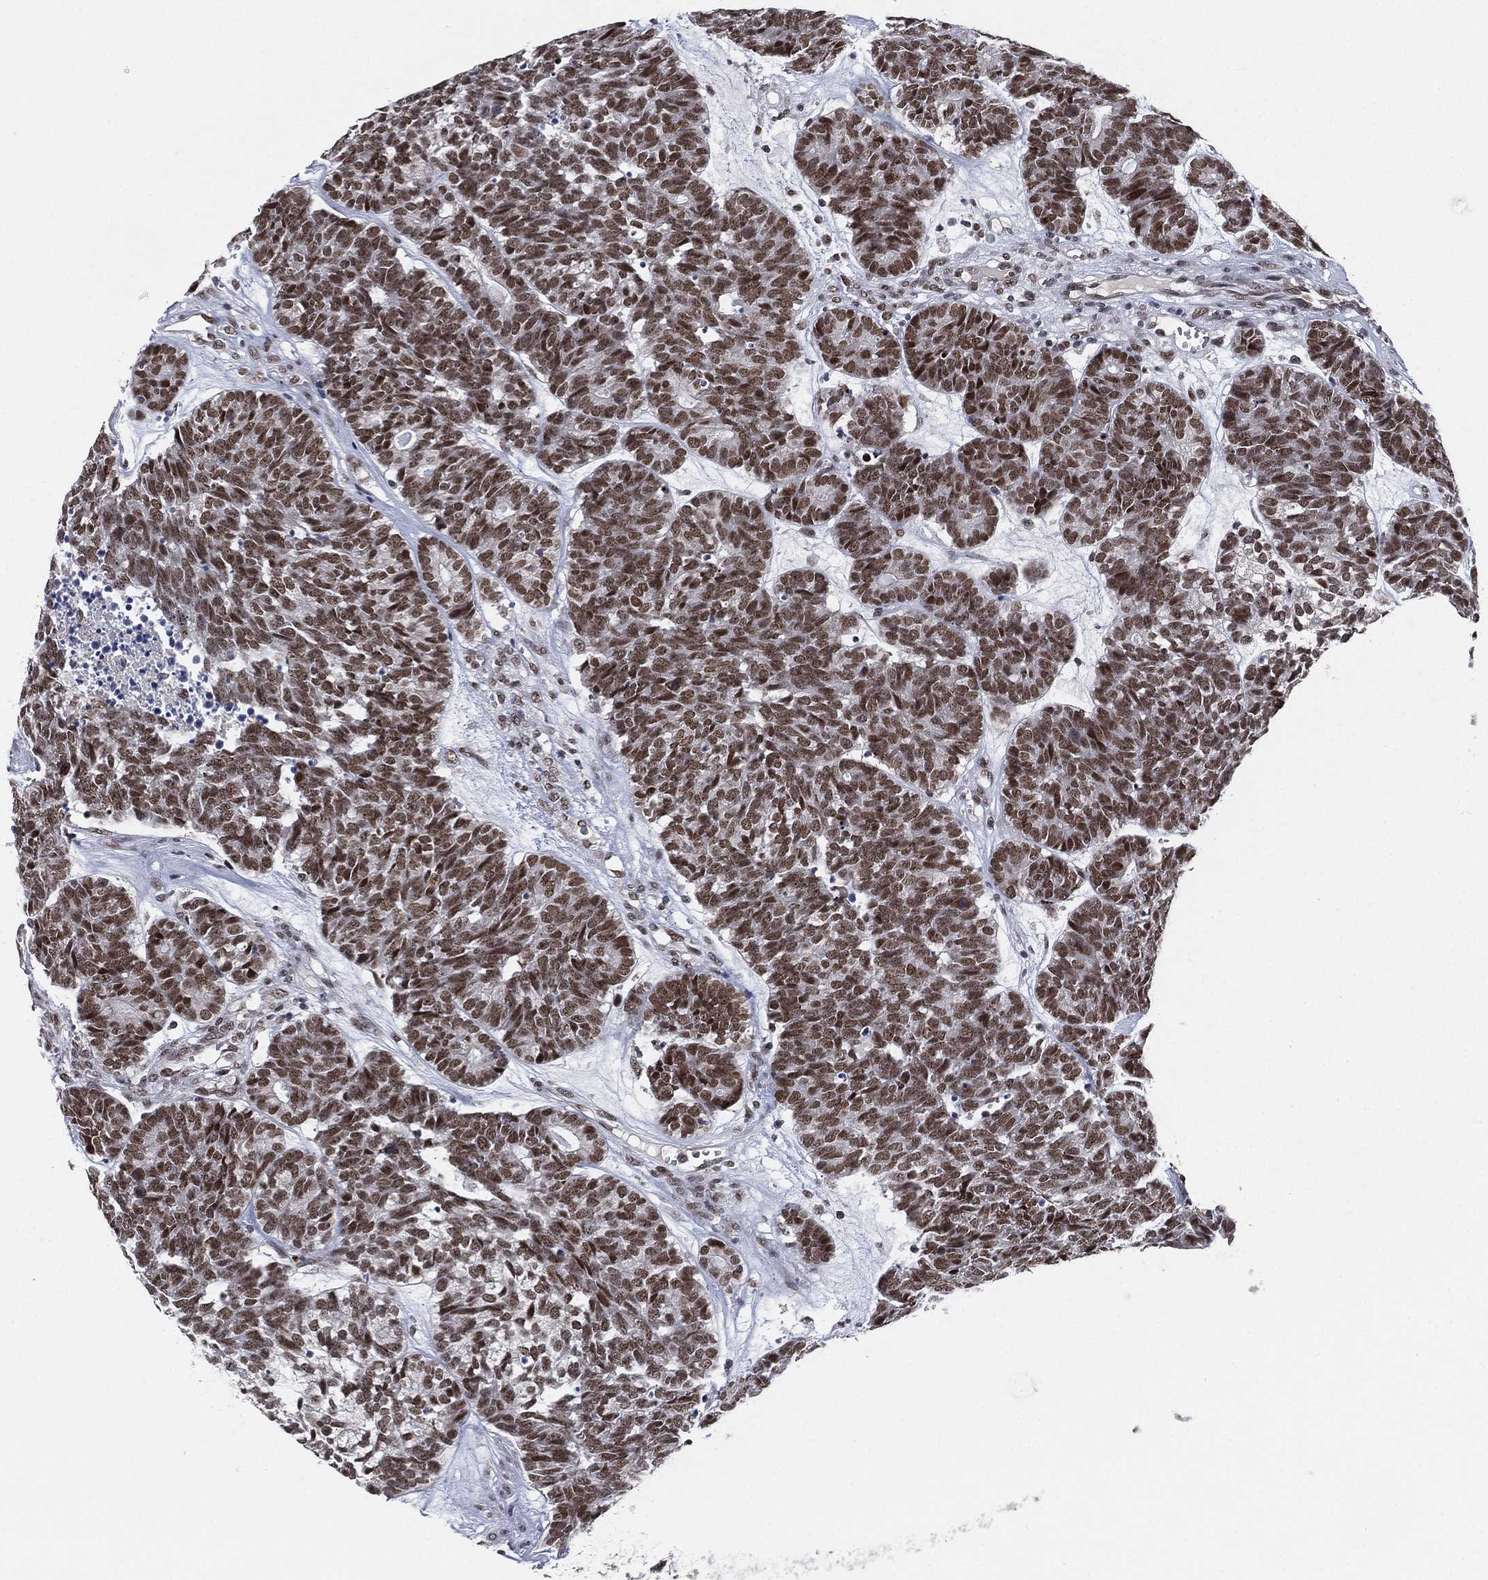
{"staining": {"intensity": "strong", "quantity": ">75%", "location": "nuclear"}, "tissue": "head and neck cancer", "cell_type": "Tumor cells", "image_type": "cancer", "snomed": [{"axis": "morphology", "description": "Adenocarcinoma, NOS"}, {"axis": "topography", "description": "Head-Neck"}], "caption": "Immunohistochemical staining of head and neck cancer (adenocarcinoma) displays high levels of strong nuclear staining in about >75% of tumor cells.", "gene": "YLPM1", "patient": {"sex": "female", "age": 81}}